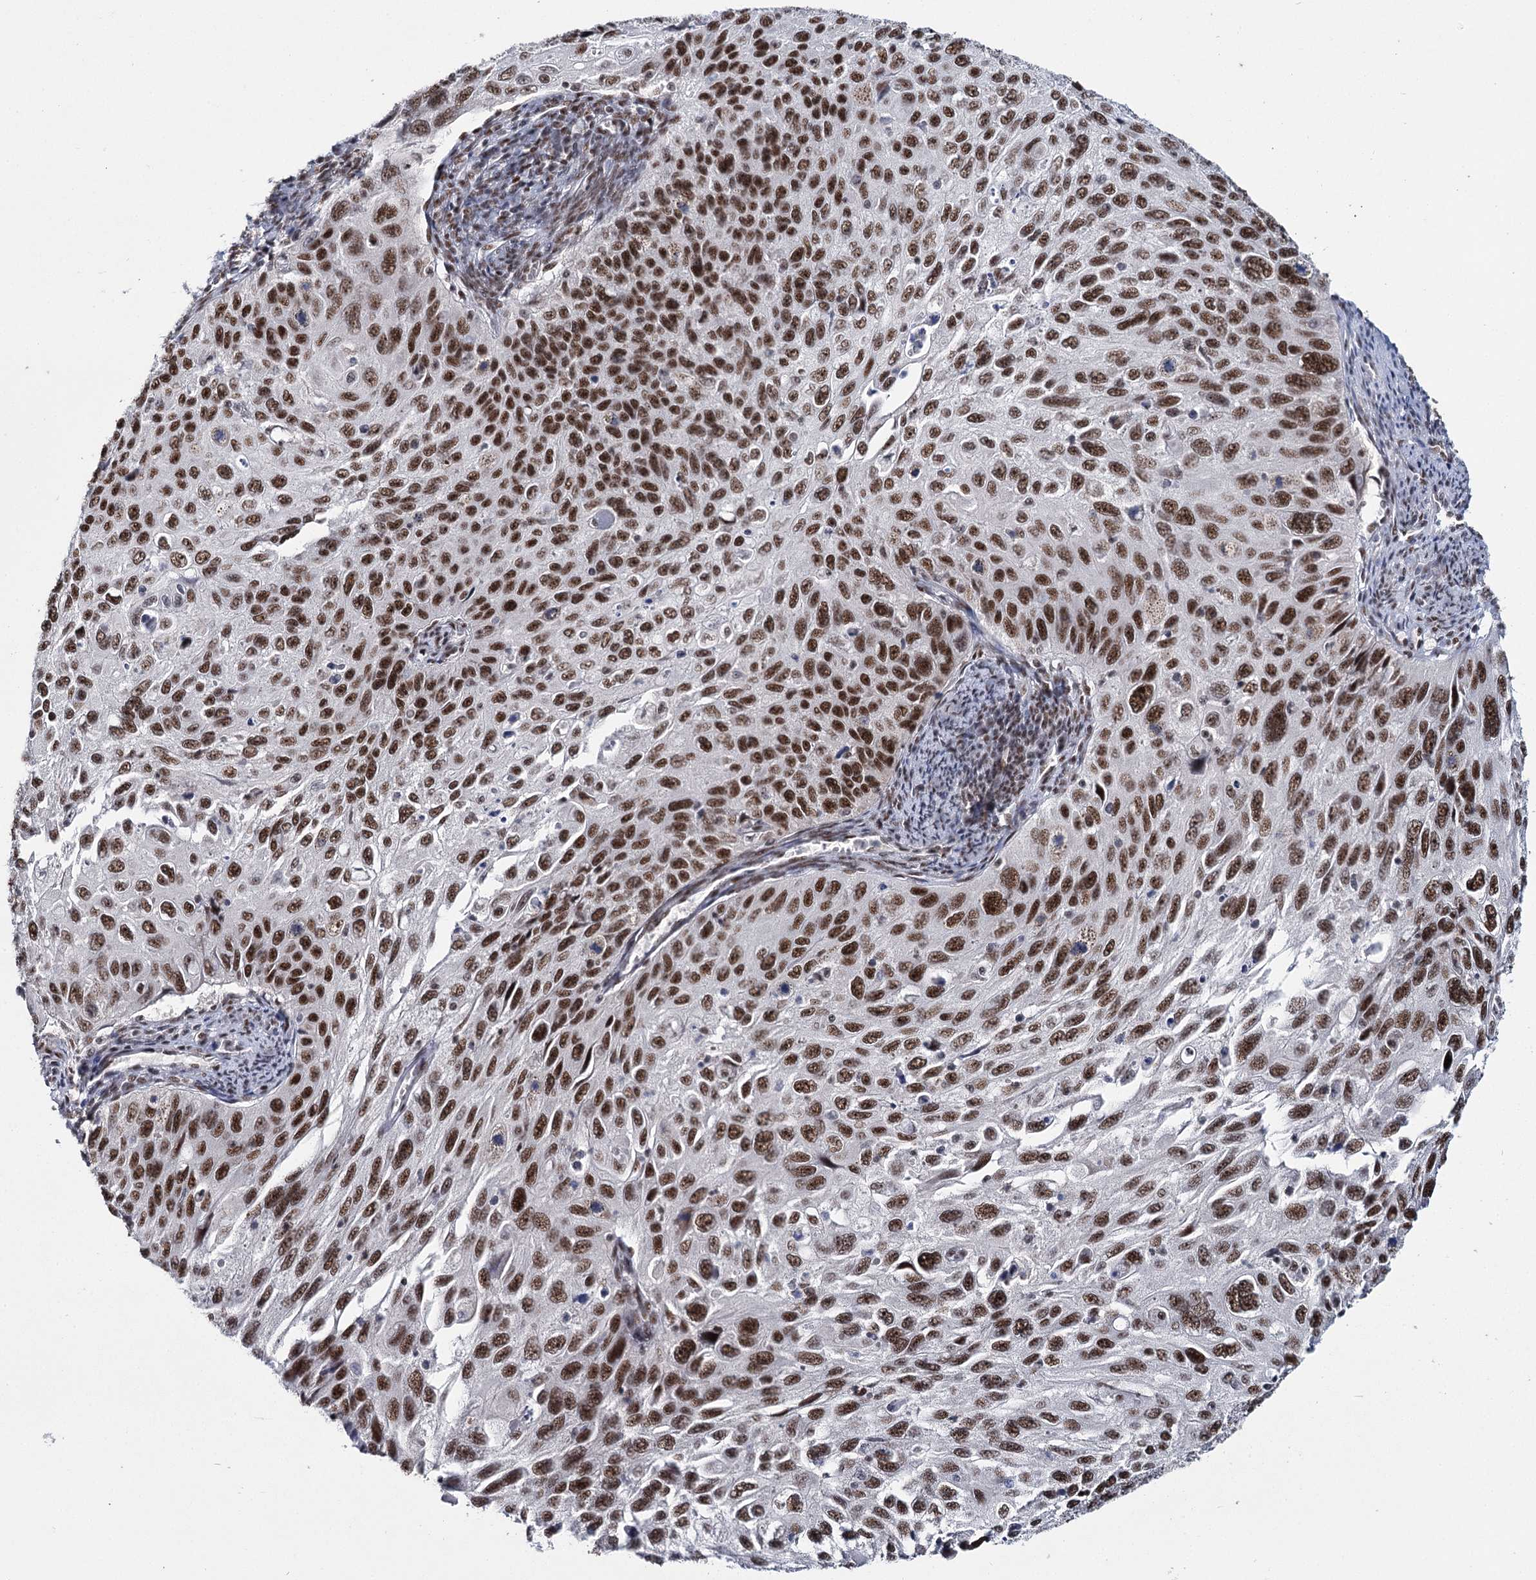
{"staining": {"intensity": "strong", "quantity": ">75%", "location": "nuclear"}, "tissue": "cervical cancer", "cell_type": "Tumor cells", "image_type": "cancer", "snomed": [{"axis": "morphology", "description": "Squamous cell carcinoma, NOS"}, {"axis": "topography", "description": "Cervix"}], "caption": "Cervical cancer tissue displays strong nuclear staining in approximately >75% of tumor cells", "gene": "SCAF8", "patient": {"sex": "female", "age": 70}}